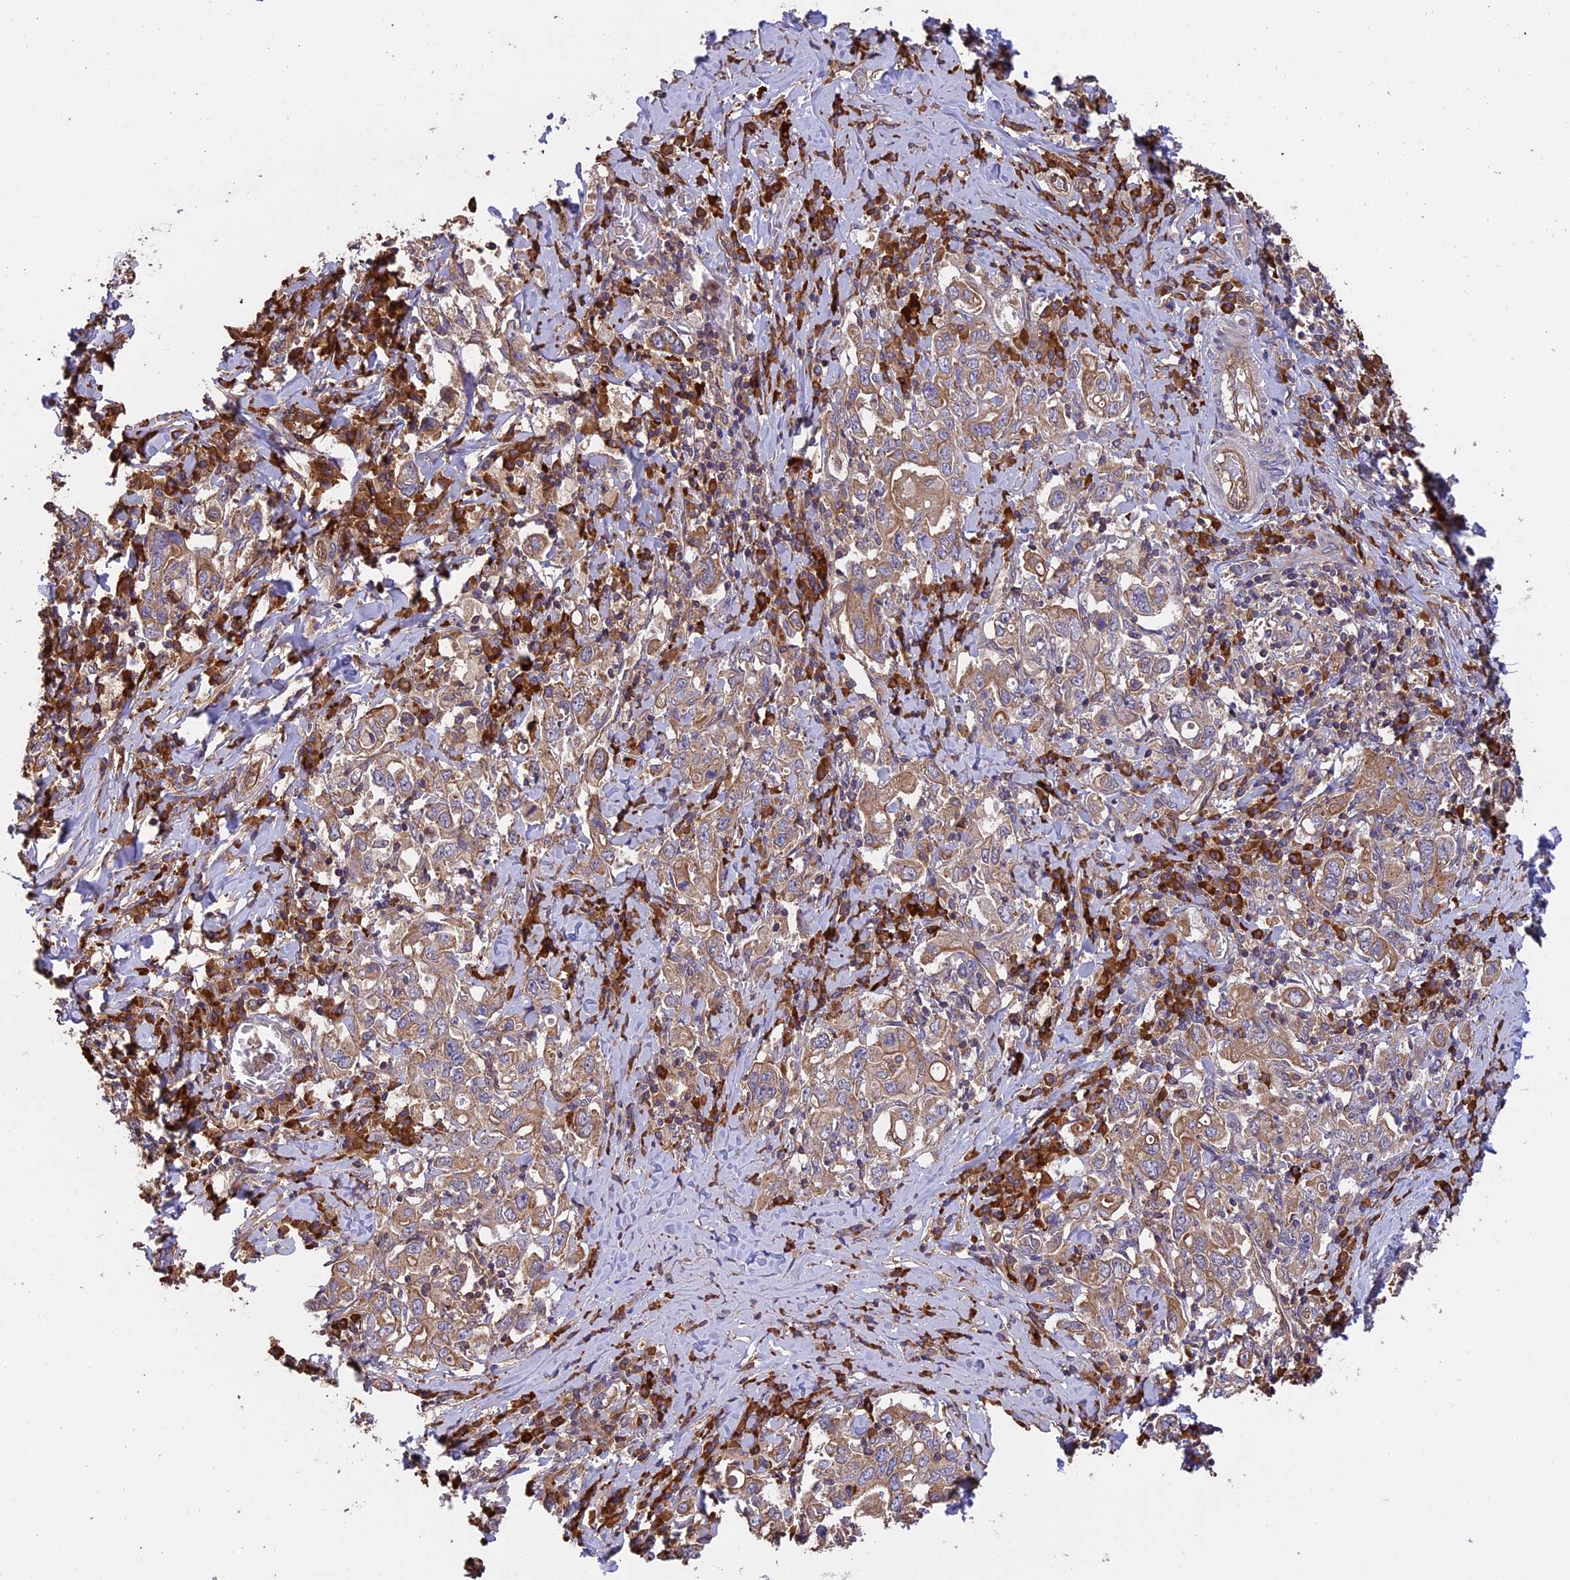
{"staining": {"intensity": "moderate", "quantity": ">75%", "location": "cytoplasmic/membranous"}, "tissue": "stomach cancer", "cell_type": "Tumor cells", "image_type": "cancer", "snomed": [{"axis": "morphology", "description": "Adenocarcinoma, NOS"}, {"axis": "topography", "description": "Stomach, upper"}], "caption": "Tumor cells demonstrate medium levels of moderate cytoplasmic/membranous positivity in about >75% of cells in human stomach cancer.", "gene": "GAS8", "patient": {"sex": "male", "age": 62}}